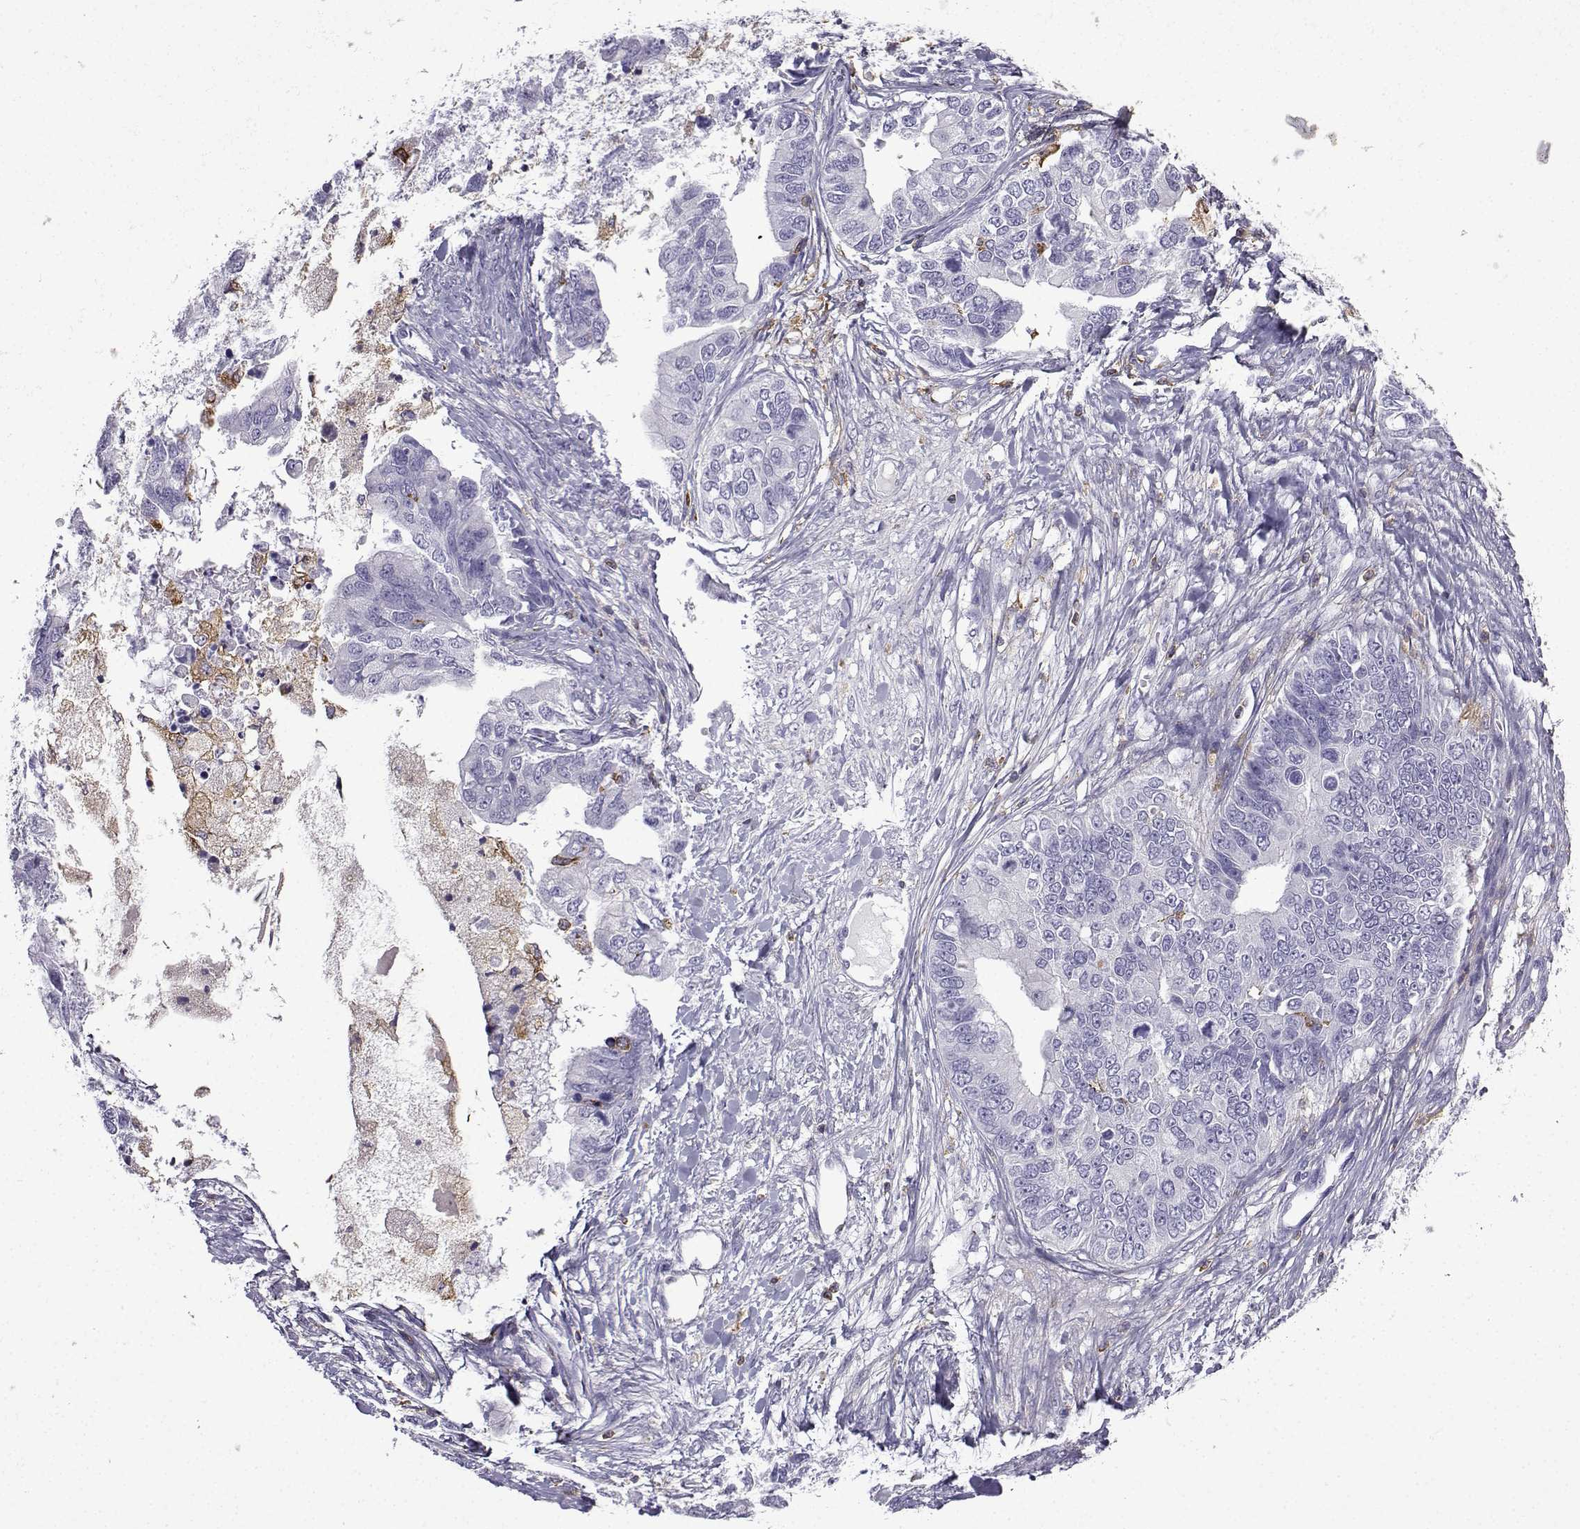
{"staining": {"intensity": "negative", "quantity": "none", "location": "none"}, "tissue": "ovarian cancer", "cell_type": "Tumor cells", "image_type": "cancer", "snomed": [{"axis": "morphology", "description": "Cystadenocarcinoma, mucinous, NOS"}, {"axis": "topography", "description": "Ovary"}], "caption": "Tumor cells are negative for protein expression in human mucinous cystadenocarcinoma (ovarian).", "gene": "DOCK10", "patient": {"sex": "female", "age": 76}}